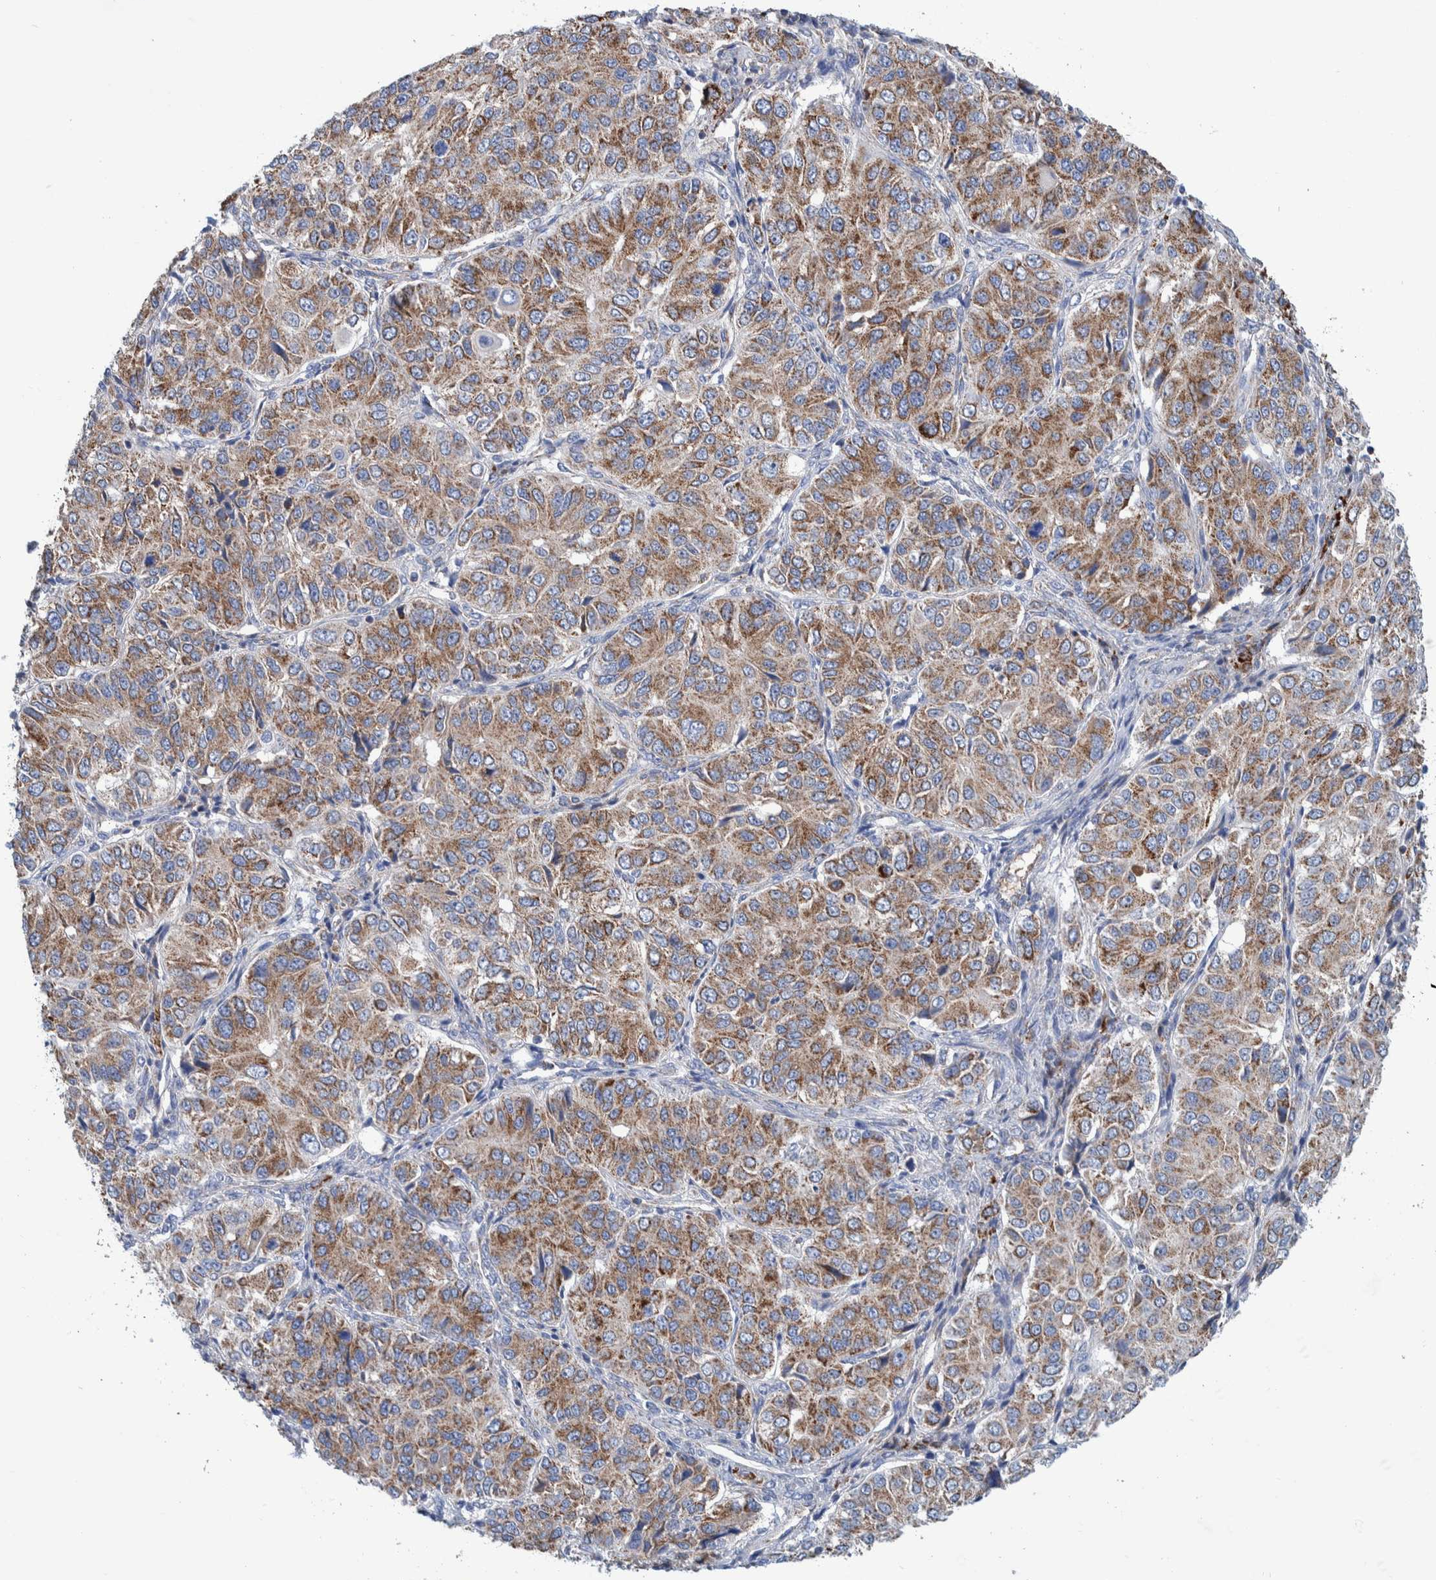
{"staining": {"intensity": "moderate", "quantity": ">75%", "location": "cytoplasmic/membranous"}, "tissue": "ovarian cancer", "cell_type": "Tumor cells", "image_type": "cancer", "snomed": [{"axis": "morphology", "description": "Carcinoma, endometroid"}, {"axis": "topography", "description": "Ovary"}], "caption": "Protein staining by IHC demonstrates moderate cytoplasmic/membranous expression in about >75% of tumor cells in ovarian cancer.", "gene": "DECR1", "patient": {"sex": "female", "age": 51}}